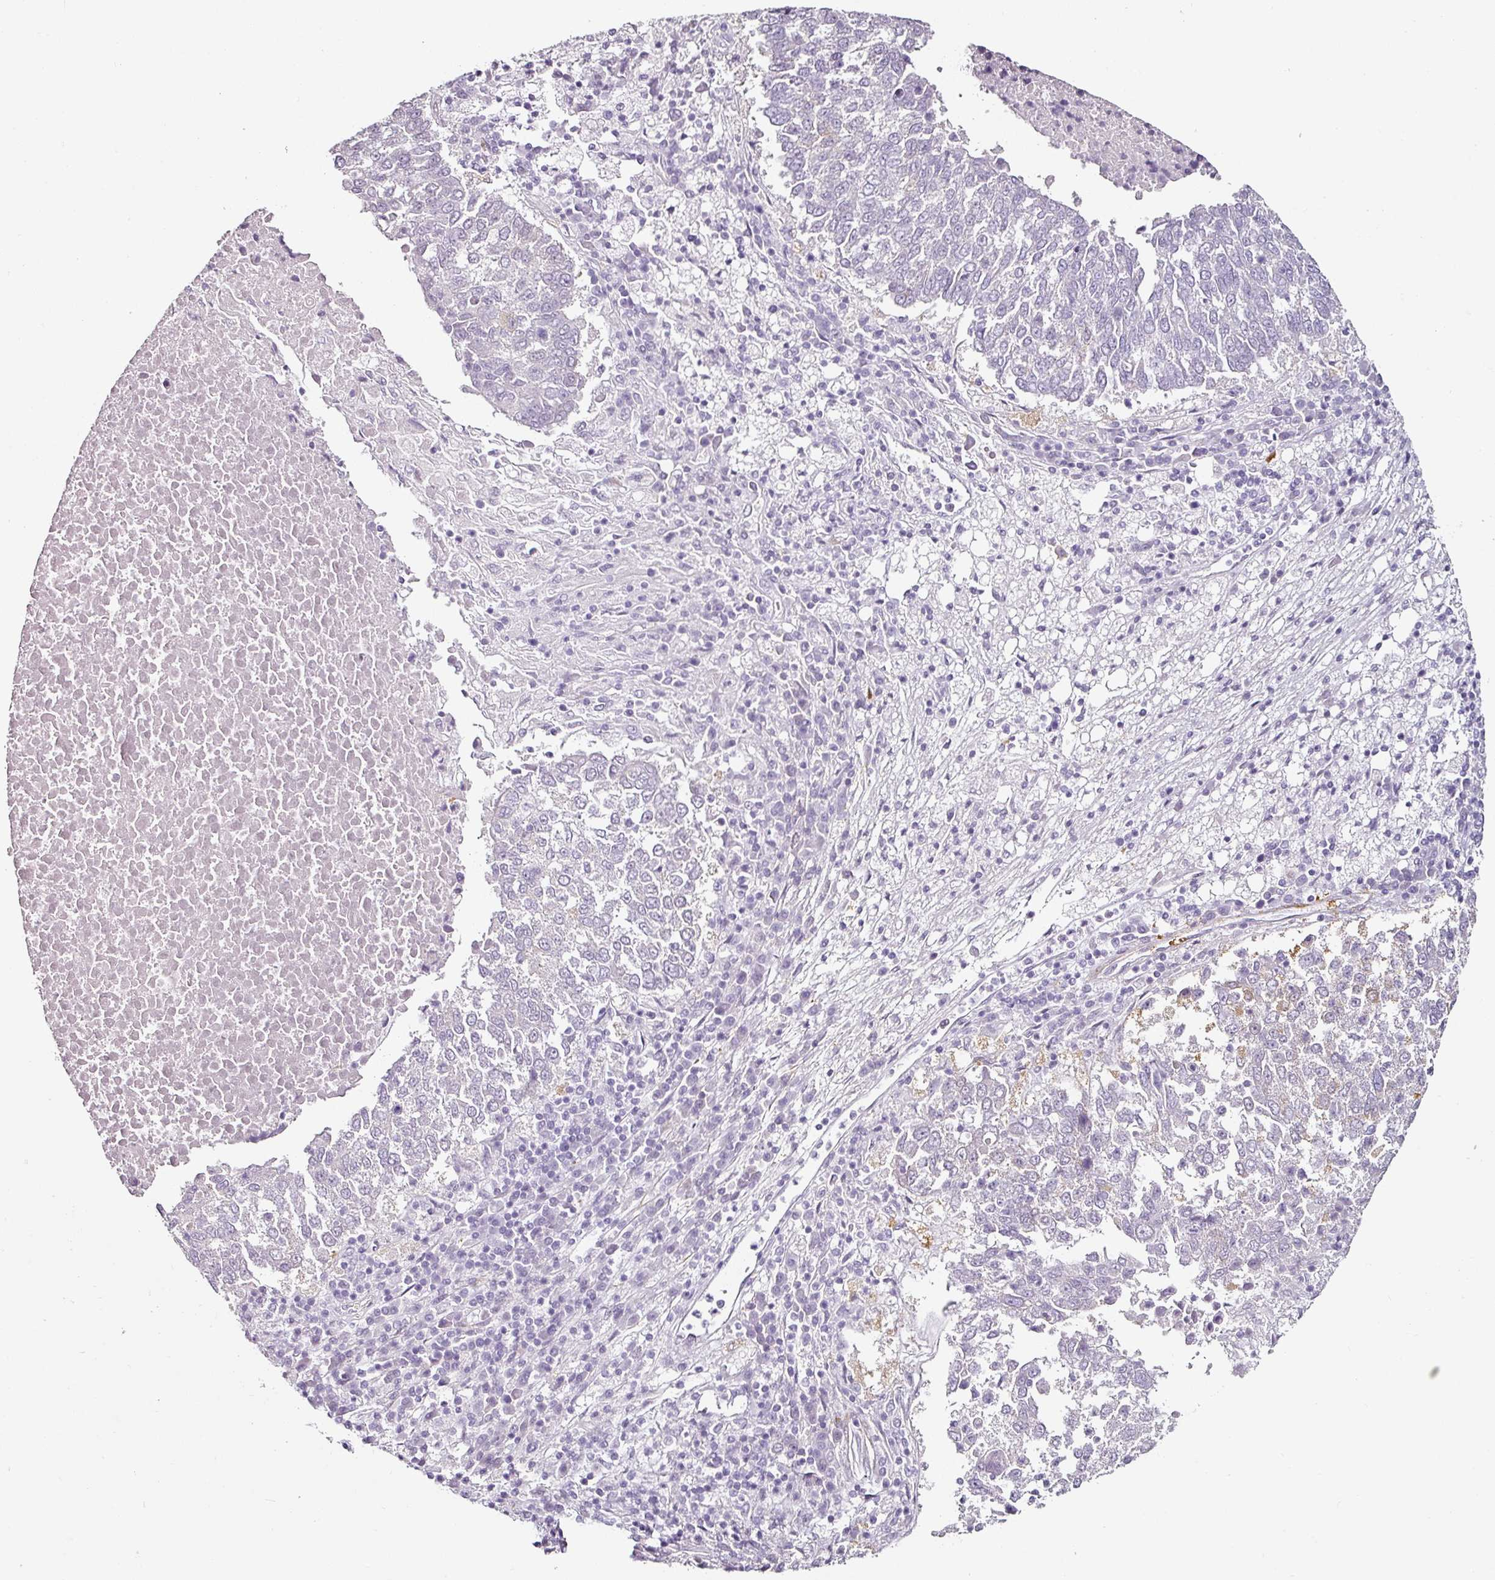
{"staining": {"intensity": "negative", "quantity": "none", "location": "none"}, "tissue": "lung cancer", "cell_type": "Tumor cells", "image_type": "cancer", "snomed": [{"axis": "morphology", "description": "Squamous cell carcinoma, NOS"}, {"axis": "topography", "description": "Lung"}], "caption": "High magnification brightfield microscopy of lung squamous cell carcinoma stained with DAB (brown) and counterstained with hematoxylin (blue): tumor cells show no significant staining. (DAB immunohistochemistry, high magnification).", "gene": "CAP2", "patient": {"sex": "male", "age": 73}}